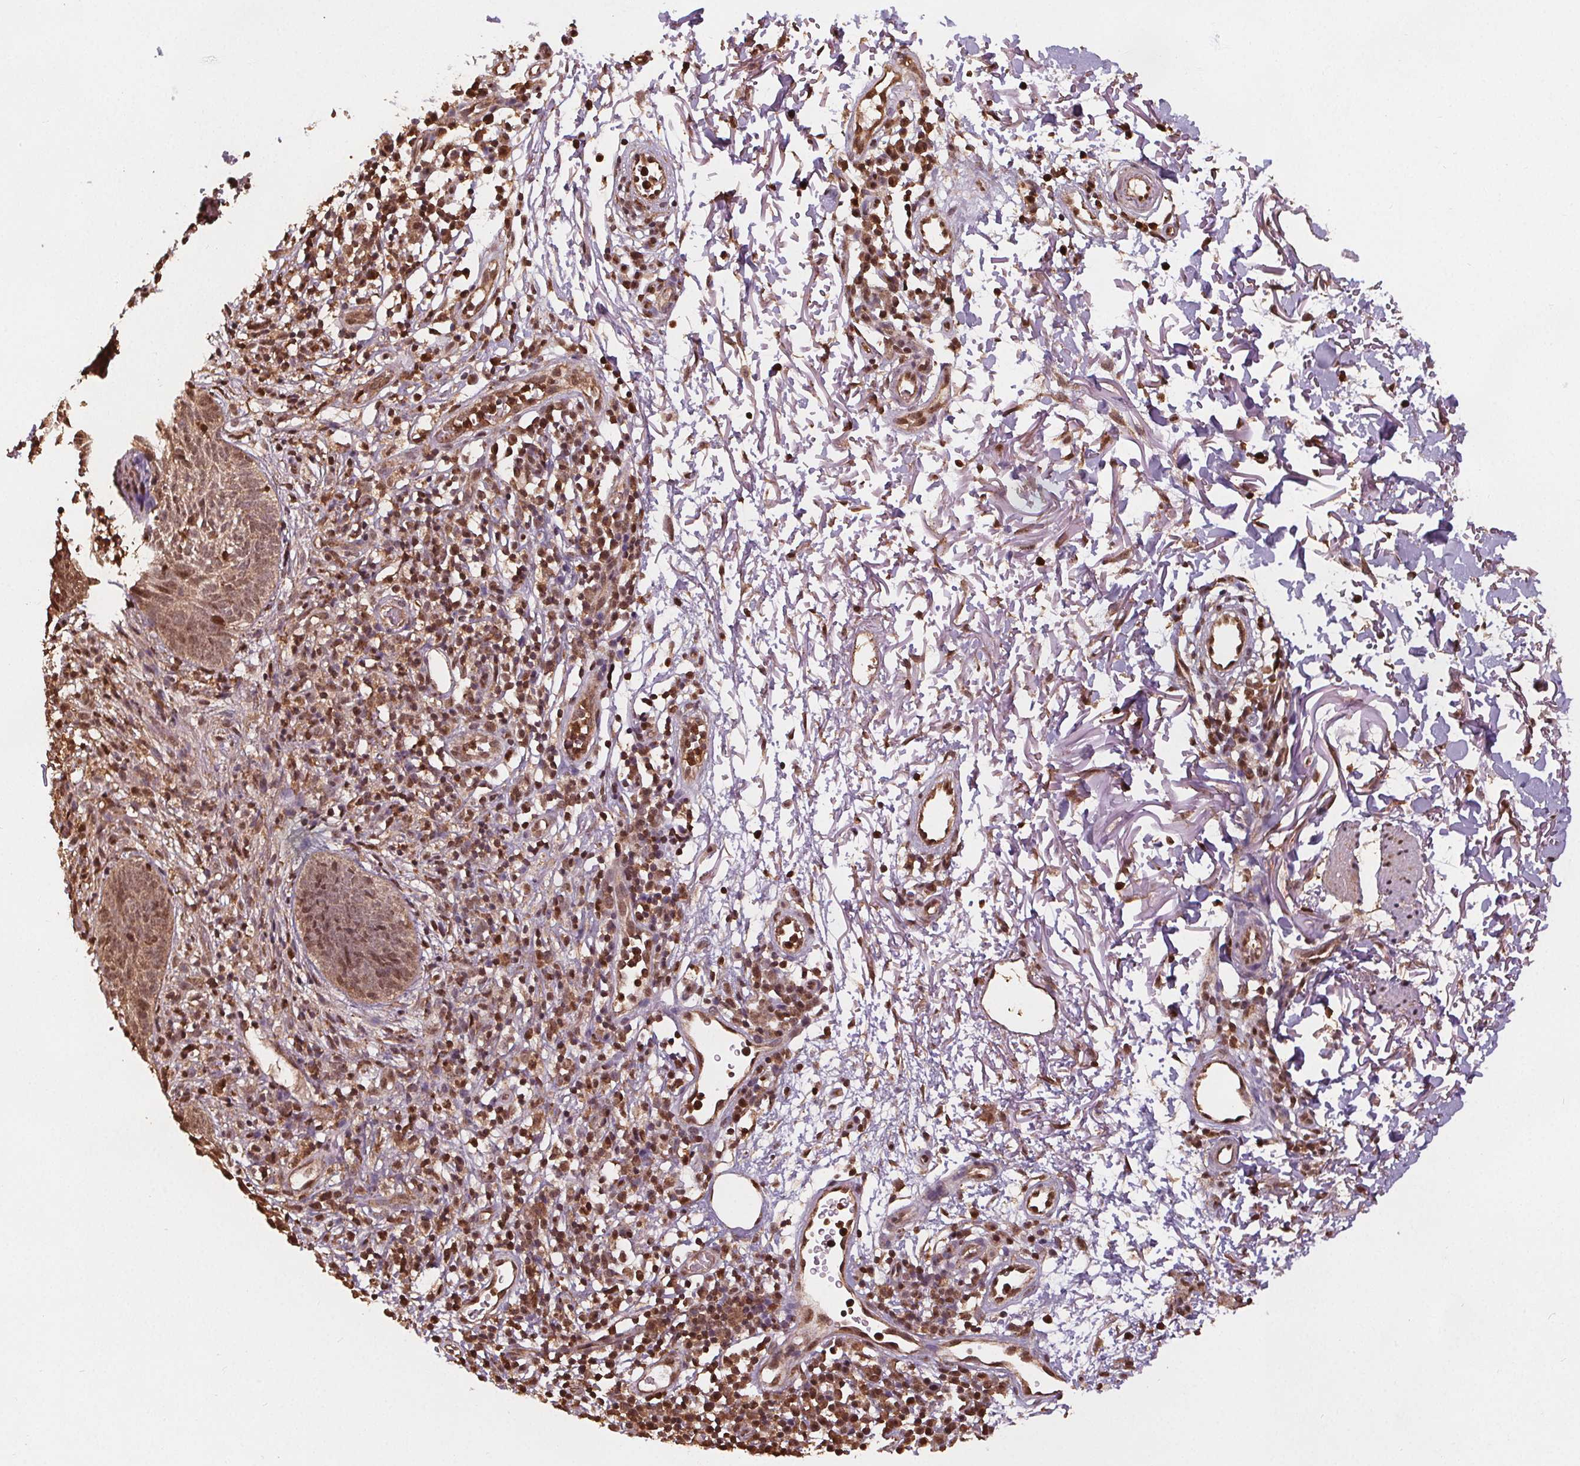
{"staining": {"intensity": "moderate", "quantity": ">75%", "location": "cytoplasmic/membranous,nuclear"}, "tissue": "skin cancer", "cell_type": "Tumor cells", "image_type": "cancer", "snomed": [{"axis": "morphology", "description": "Normal tissue, NOS"}, {"axis": "morphology", "description": "Basal cell carcinoma"}, {"axis": "topography", "description": "Skin"}], "caption": "Protein analysis of basal cell carcinoma (skin) tissue shows moderate cytoplasmic/membranous and nuclear staining in about >75% of tumor cells.", "gene": "ENO1", "patient": {"sex": "male", "age": 68}}